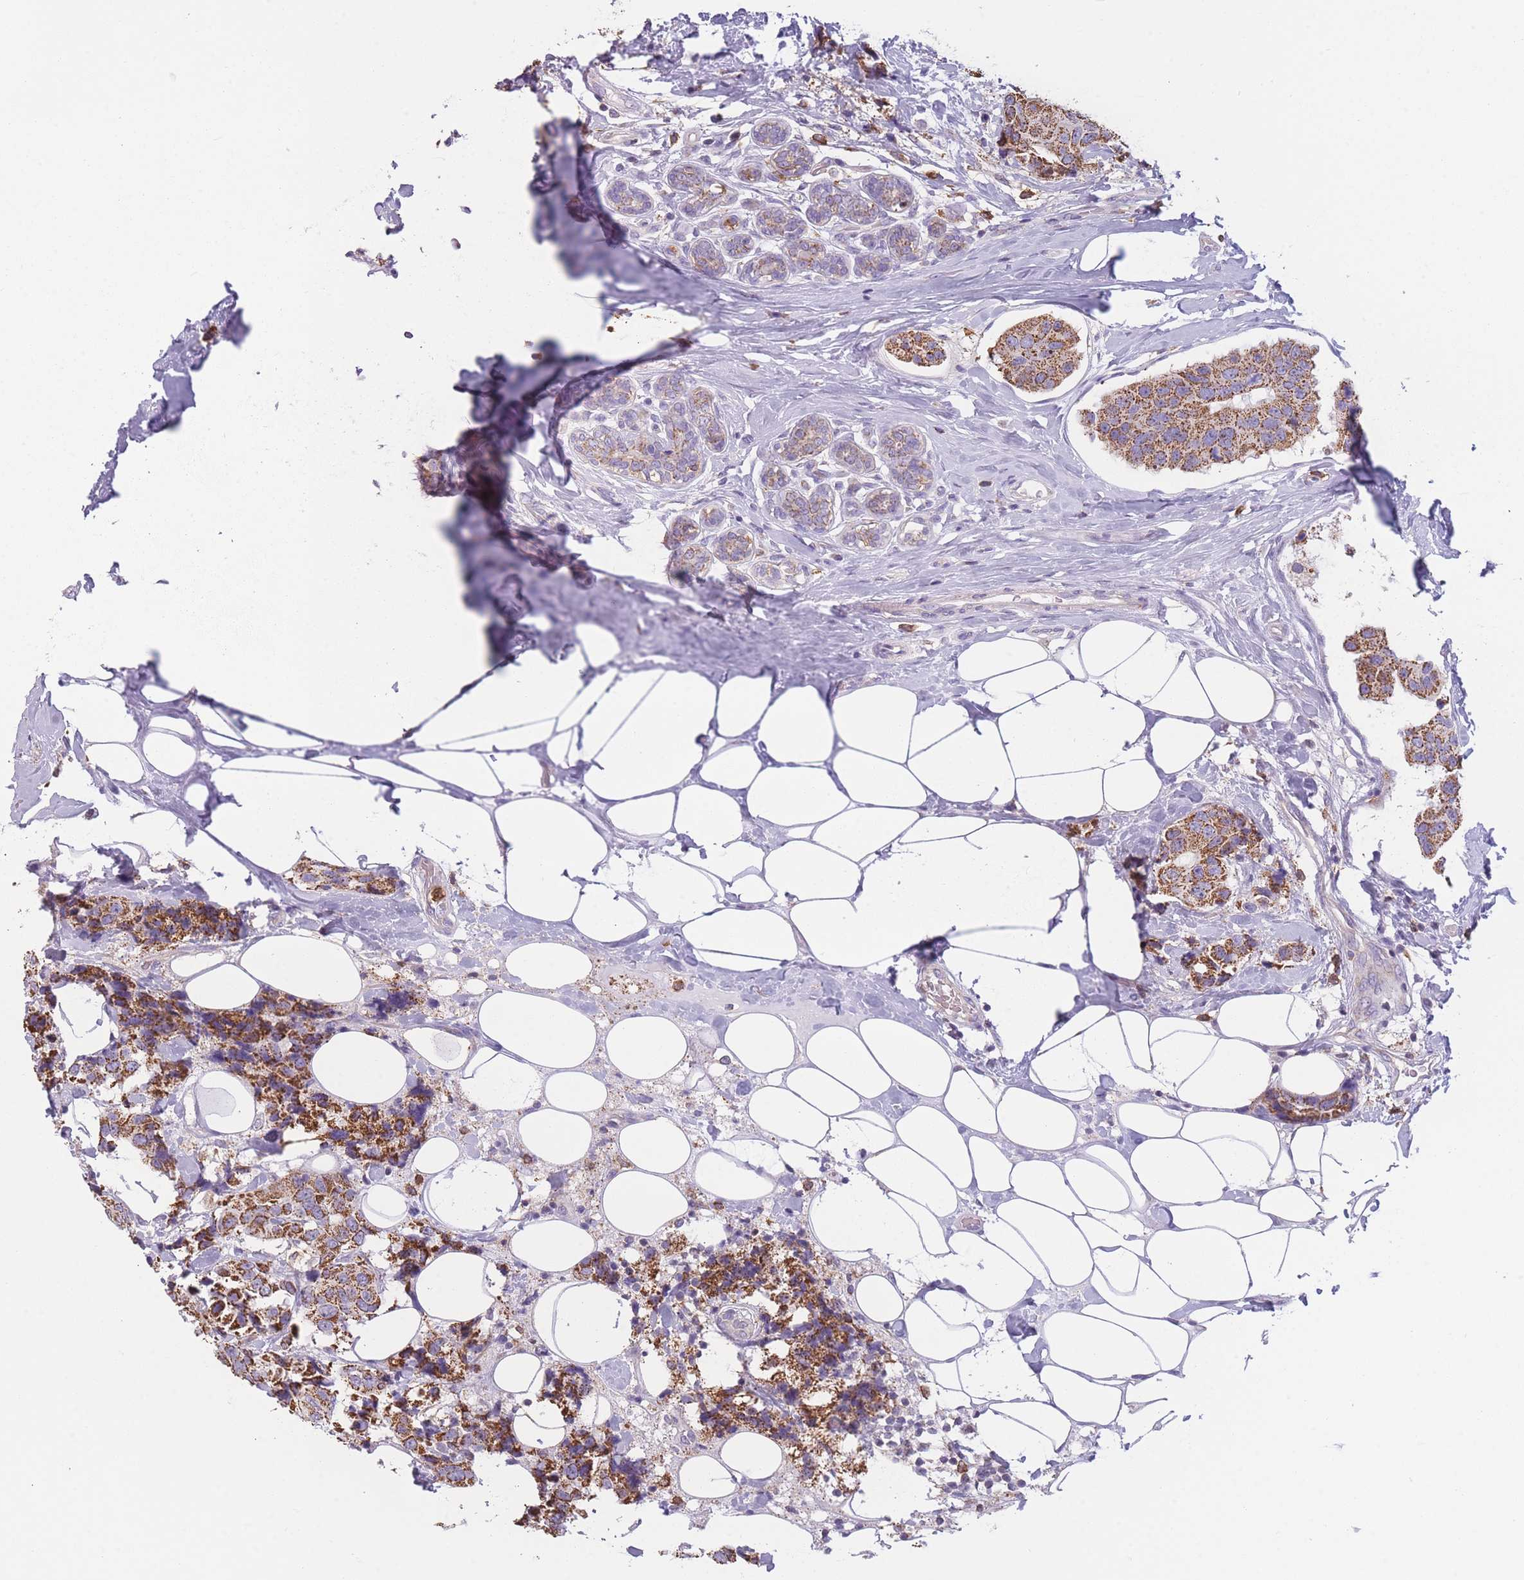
{"staining": {"intensity": "moderate", "quantity": ">75%", "location": "cytoplasmic/membranous"}, "tissue": "breast cancer", "cell_type": "Tumor cells", "image_type": "cancer", "snomed": [{"axis": "morphology", "description": "Normal tissue, NOS"}, {"axis": "morphology", "description": "Duct carcinoma"}, {"axis": "topography", "description": "Breast"}], "caption": "The image shows a brown stain indicating the presence of a protein in the cytoplasmic/membranous of tumor cells in breast cancer (invasive ductal carcinoma).", "gene": "PRAM1", "patient": {"sex": "female", "age": 39}}